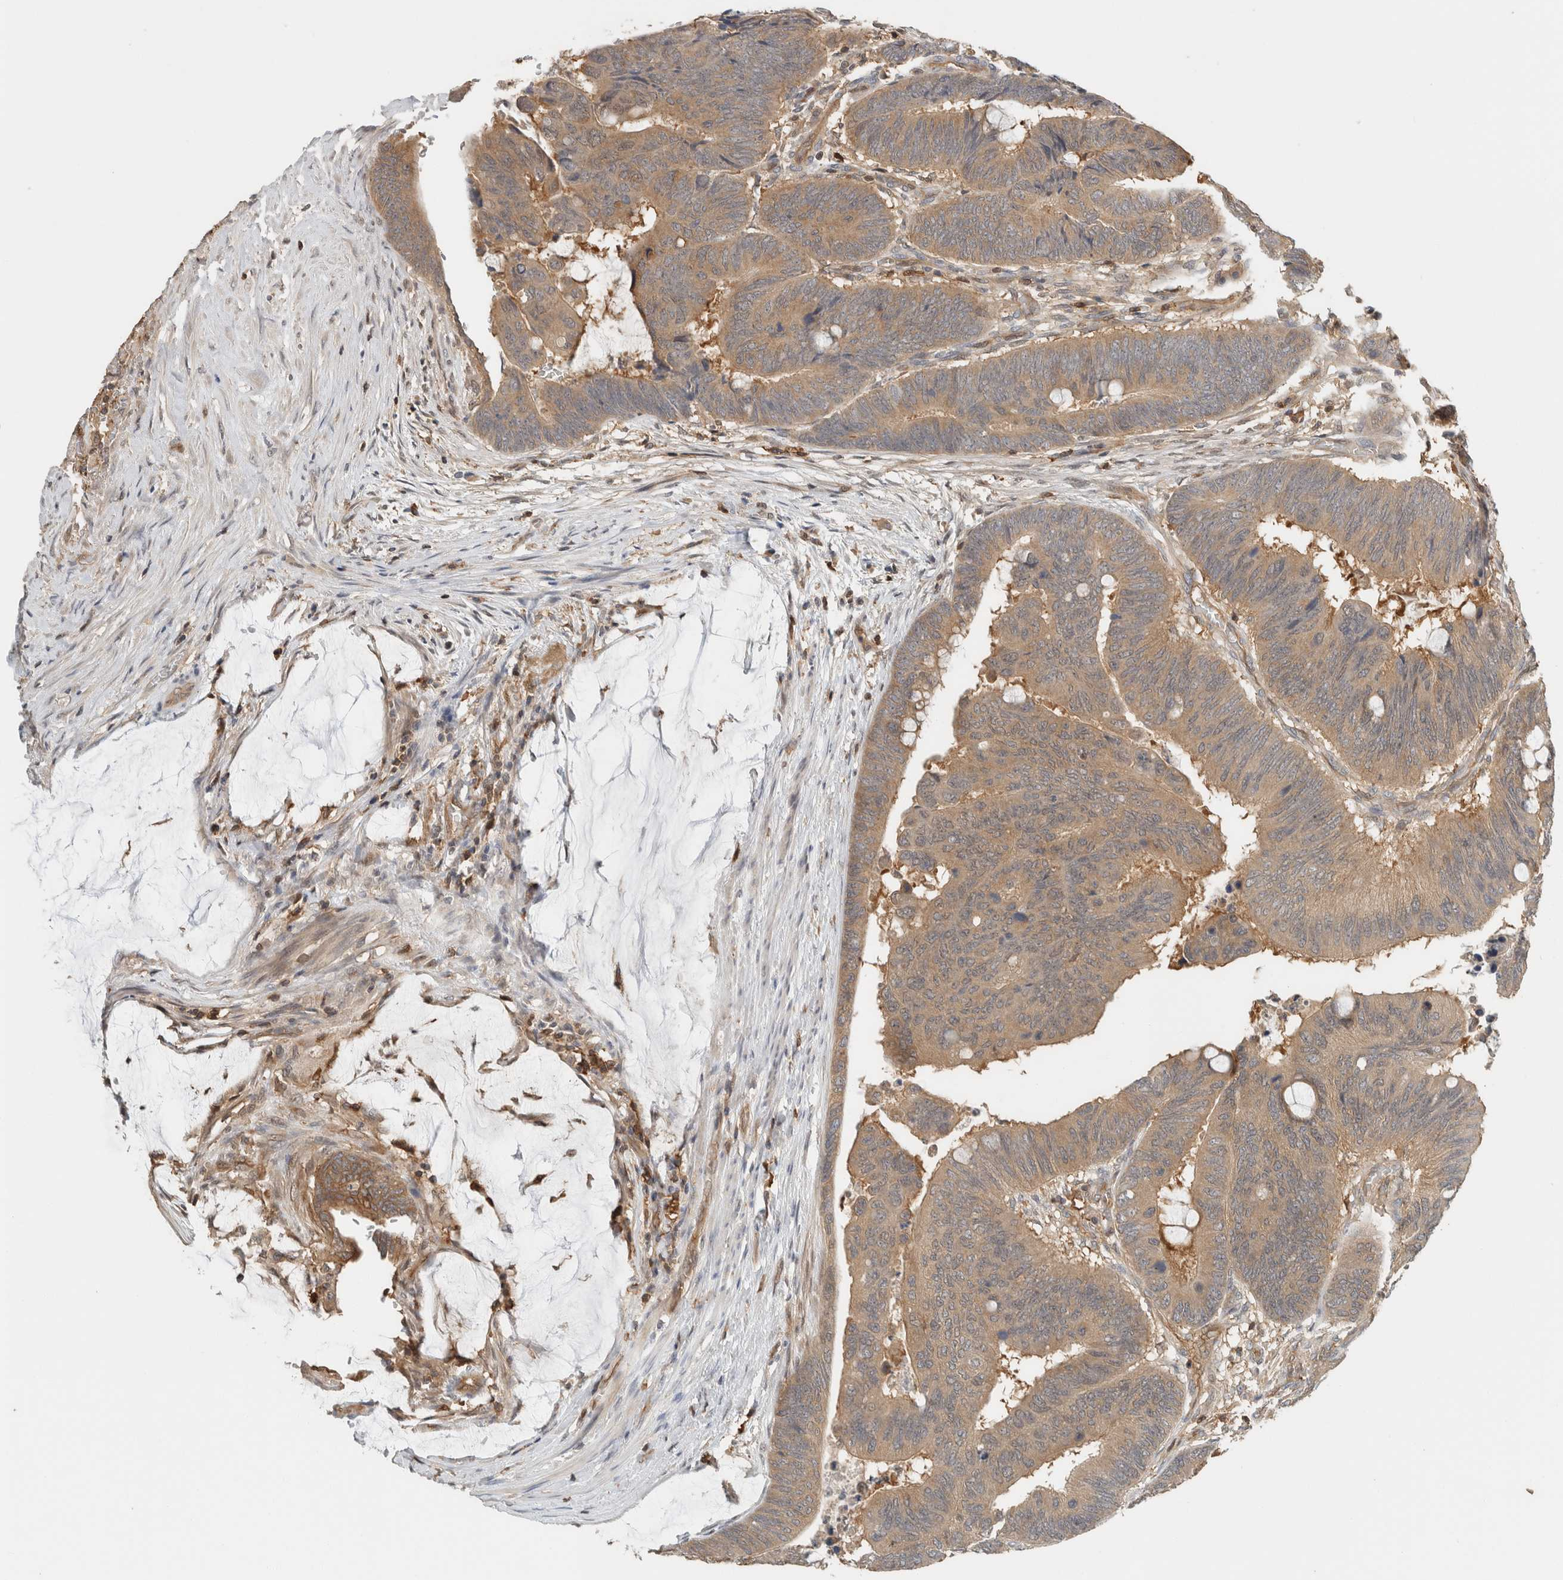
{"staining": {"intensity": "moderate", "quantity": "25%-75%", "location": "cytoplasmic/membranous"}, "tissue": "colorectal cancer", "cell_type": "Tumor cells", "image_type": "cancer", "snomed": [{"axis": "morphology", "description": "Normal tissue, NOS"}, {"axis": "morphology", "description": "Adenocarcinoma, NOS"}, {"axis": "topography", "description": "Rectum"}], "caption": "Human colorectal cancer (adenocarcinoma) stained for a protein (brown) reveals moderate cytoplasmic/membranous positive positivity in approximately 25%-75% of tumor cells.", "gene": "PFDN4", "patient": {"sex": "male", "age": 92}}